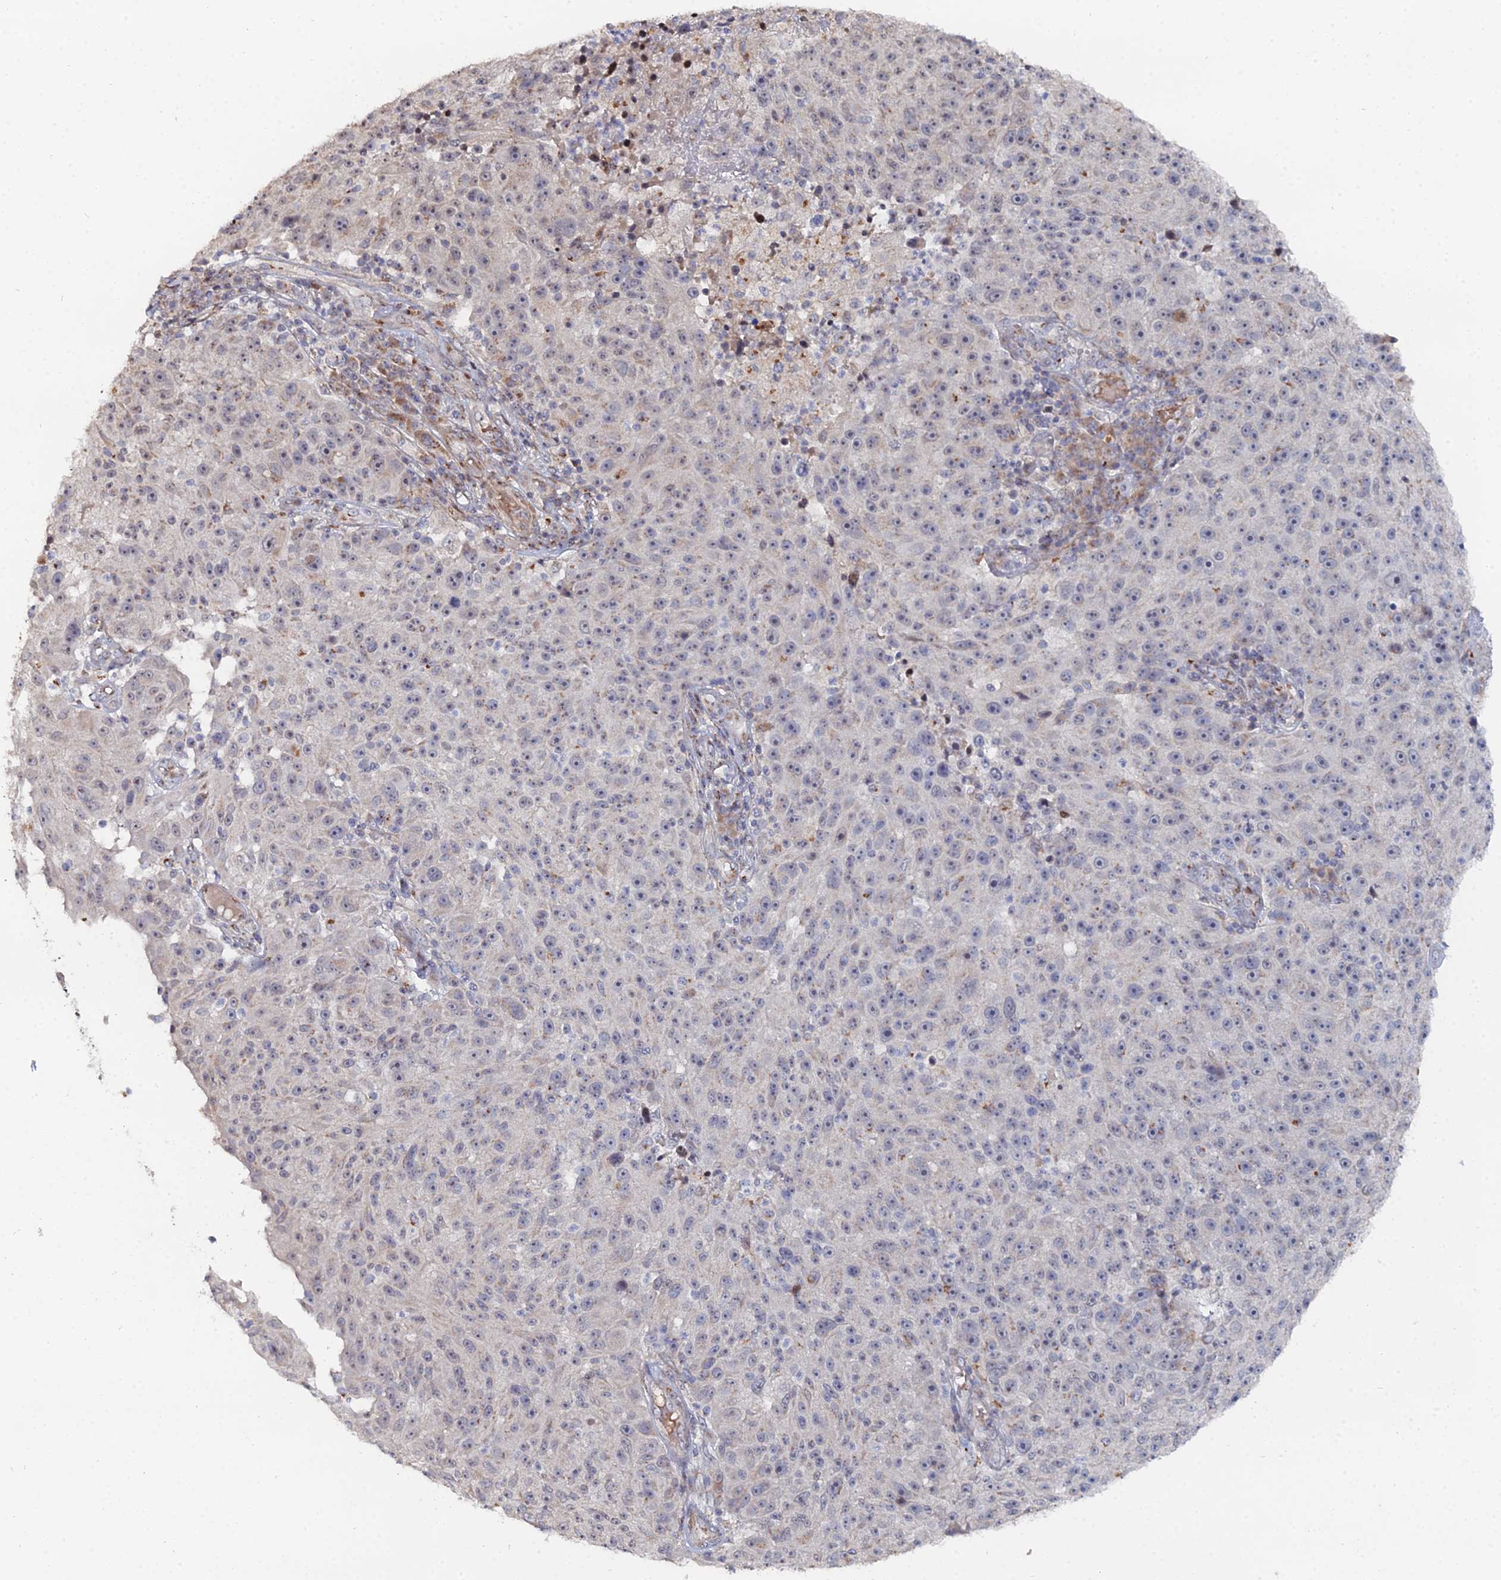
{"staining": {"intensity": "negative", "quantity": "none", "location": "none"}, "tissue": "melanoma", "cell_type": "Tumor cells", "image_type": "cancer", "snomed": [{"axis": "morphology", "description": "Malignant melanoma, NOS"}, {"axis": "topography", "description": "Skin"}], "caption": "A micrograph of human malignant melanoma is negative for staining in tumor cells. Nuclei are stained in blue.", "gene": "SGMS1", "patient": {"sex": "male", "age": 53}}